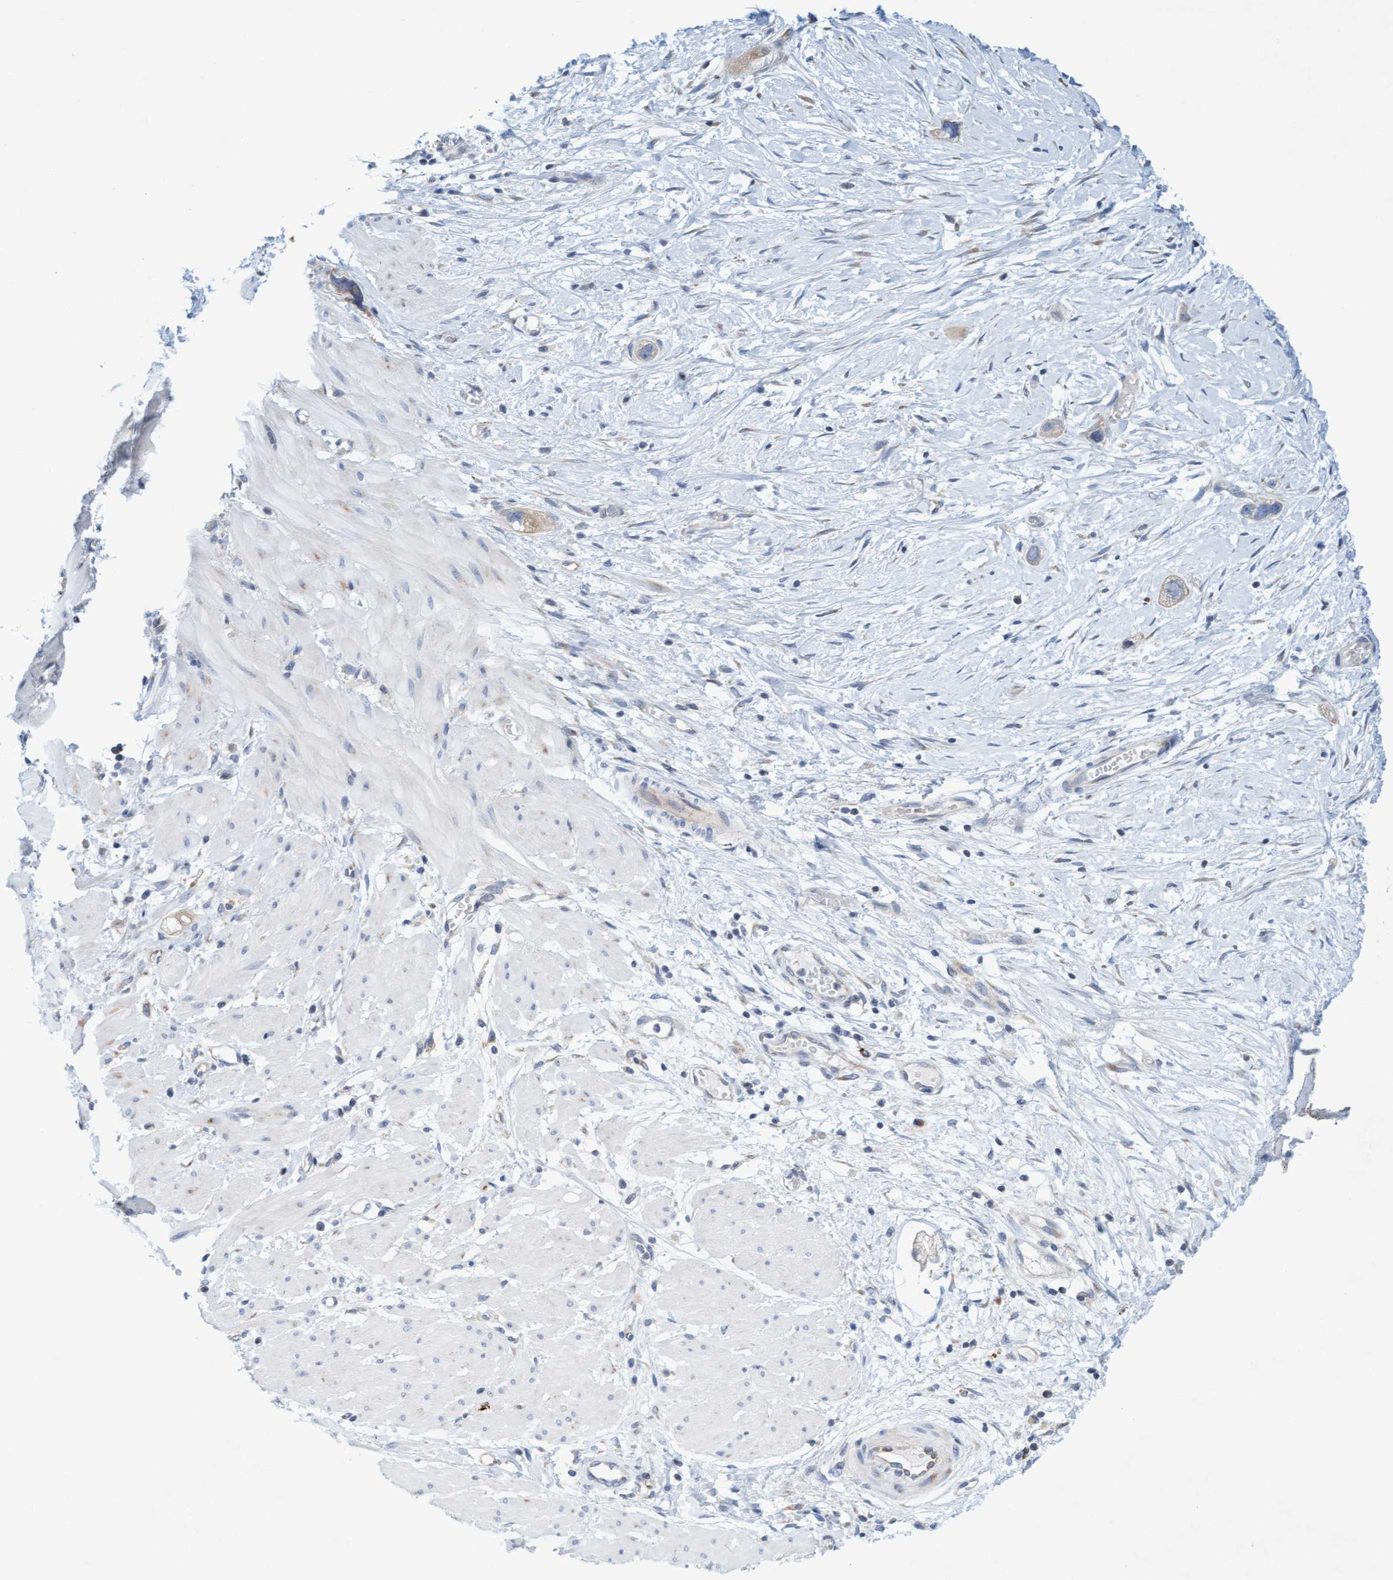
{"staining": {"intensity": "weak", "quantity": "<25%", "location": "cytoplasmic/membranous"}, "tissue": "stomach cancer", "cell_type": "Tumor cells", "image_type": "cancer", "snomed": [{"axis": "morphology", "description": "Adenocarcinoma, NOS"}, {"axis": "topography", "description": "Stomach"}, {"axis": "topography", "description": "Stomach, lower"}], "caption": "Tumor cells show no significant staining in adenocarcinoma (stomach). The staining was performed using DAB to visualize the protein expression in brown, while the nuclei were stained in blue with hematoxylin (Magnification: 20x).", "gene": "SLC28A3", "patient": {"sex": "female", "age": 48}}